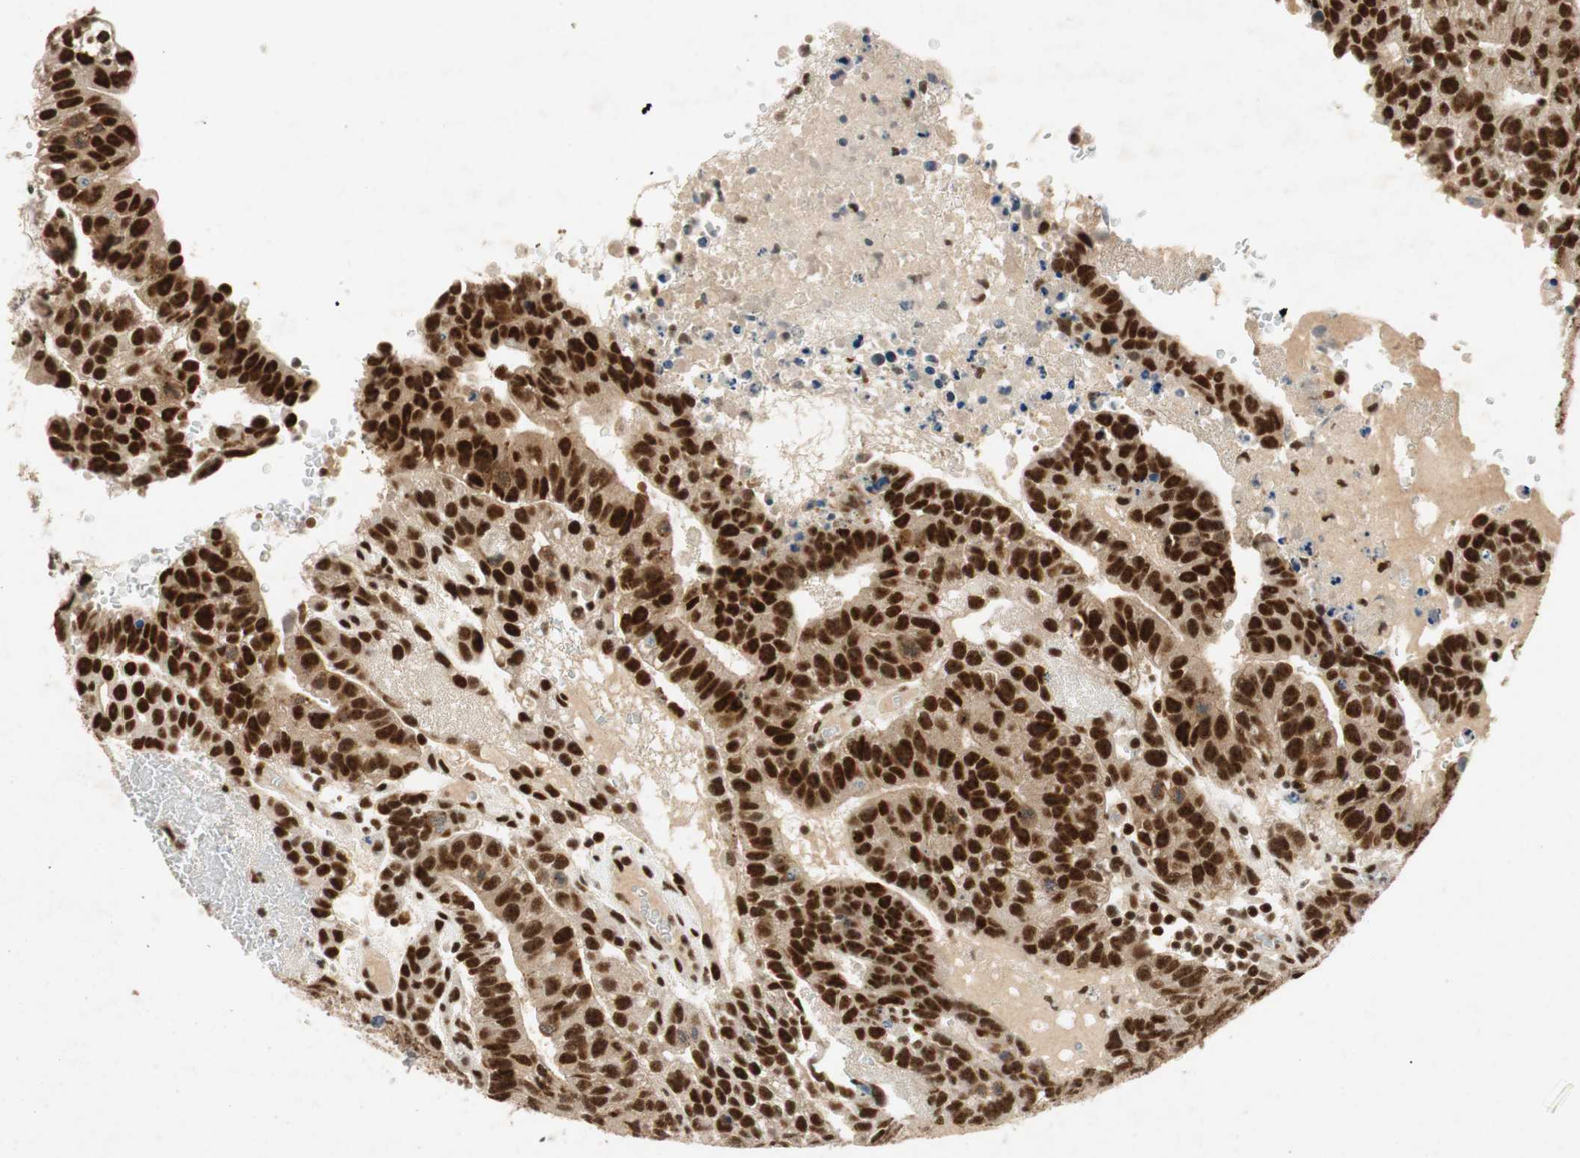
{"staining": {"intensity": "strong", "quantity": ">75%", "location": "nuclear"}, "tissue": "testis cancer", "cell_type": "Tumor cells", "image_type": "cancer", "snomed": [{"axis": "morphology", "description": "Seminoma, NOS"}, {"axis": "morphology", "description": "Carcinoma, Embryonal, NOS"}, {"axis": "topography", "description": "Testis"}], "caption": "There is high levels of strong nuclear expression in tumor cells of embryonal carcinoma (testis), as demonstrated by immunohistochemical staining (brown color).", "gene": "NCBP3", "patient": {"sex": "male", "age": 52}}